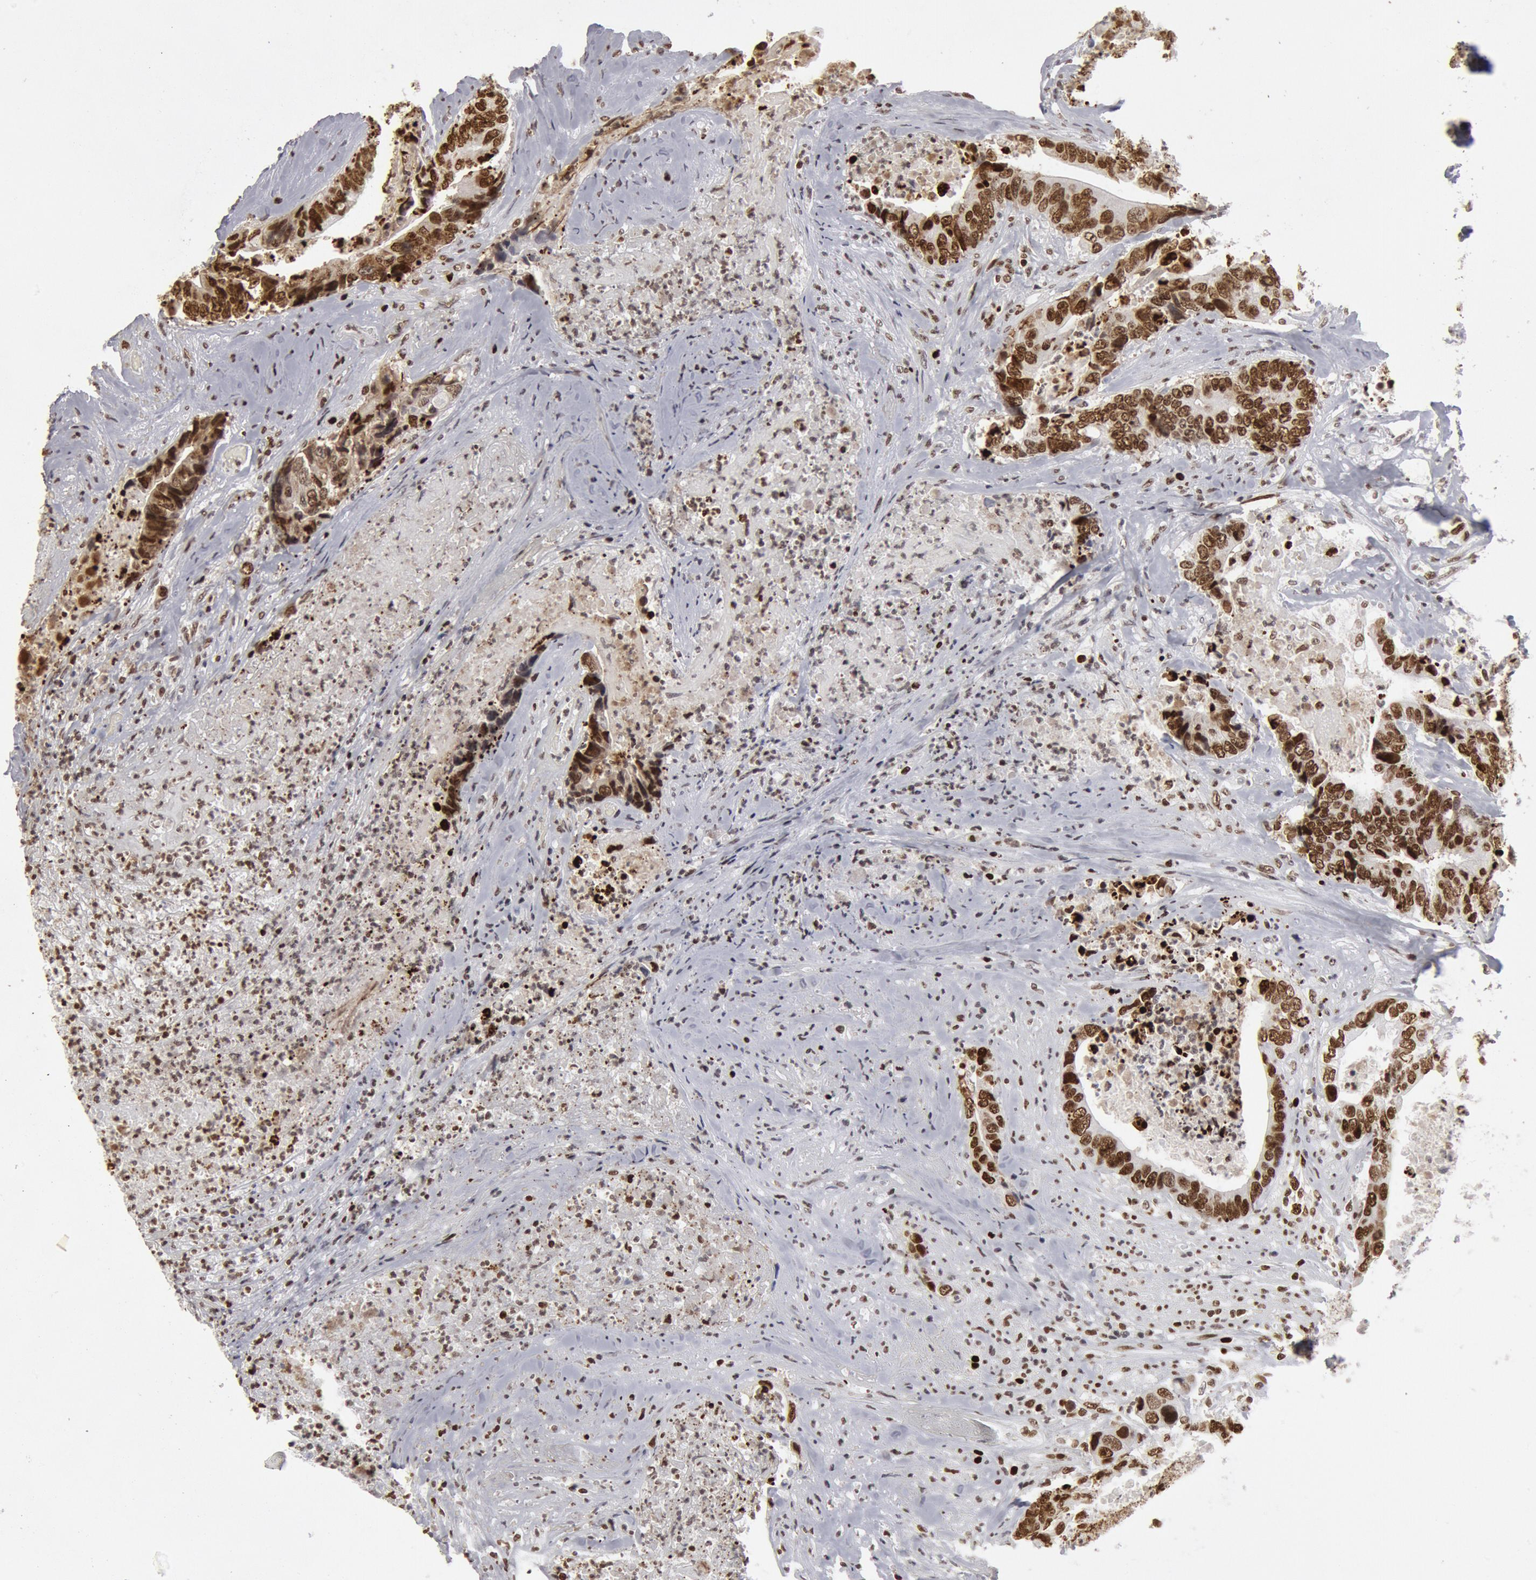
{"staining": {"intensity": "strong", "quantity": ">75%", "location": "nuclear"}, "tissue": "colorectal cancer", "cell_type": "Tumor cells", "image_type": "cancer", "snomed": [{"axis": "morphology", "description": "Adenocarcinoma, NOS"}, {"axis": "topography", "description": "Rectum"}], "caption": "DAB immunohistochemical staining of human colorectal adenocarcinoma displays strong nuclear protein expression in about >75% of tumor cells.", "gene": "SUB1", "patient": {"sex": "female", "age": 65}}